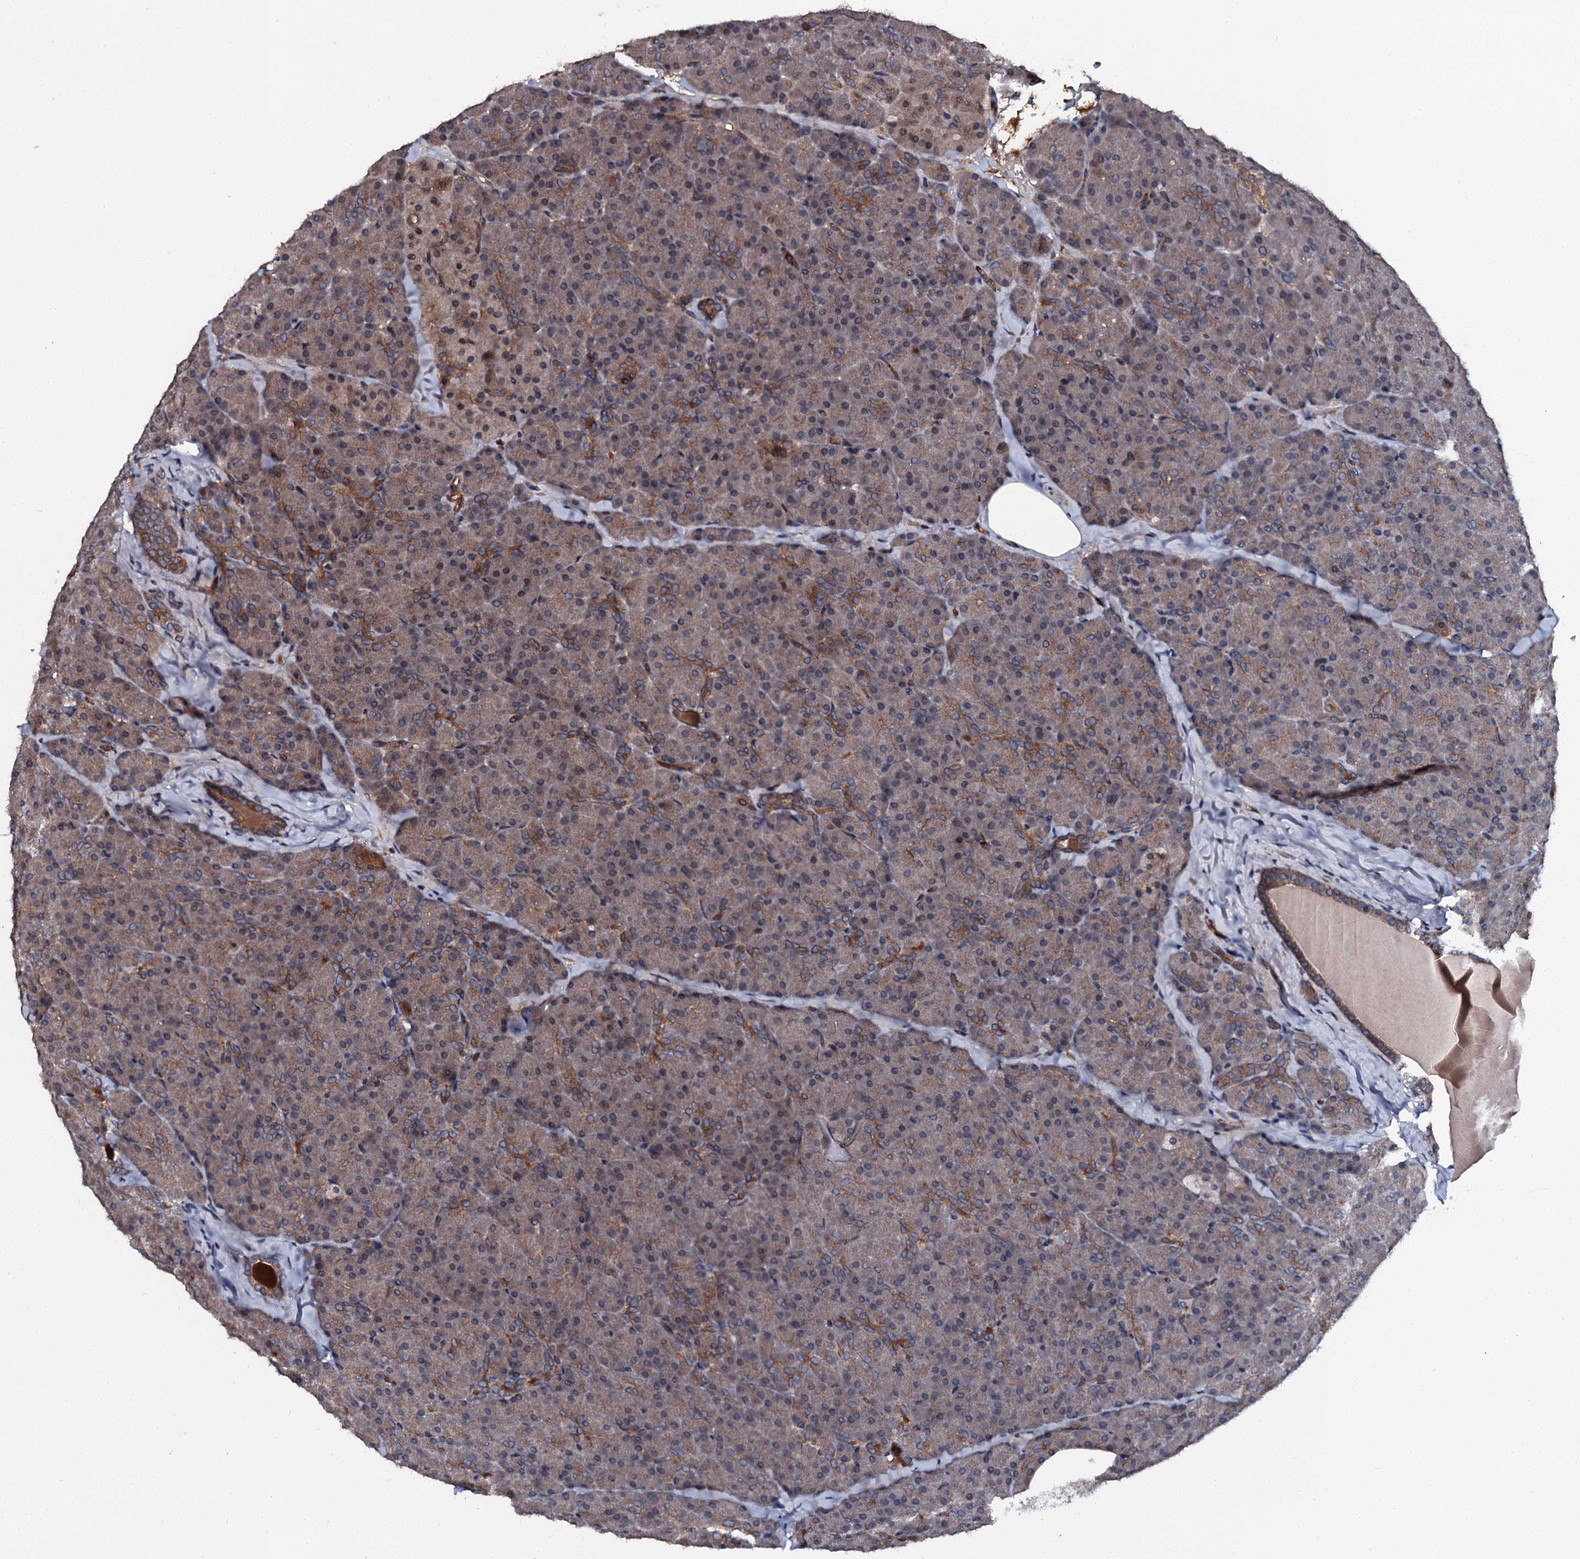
{"staining": {"intensity": "moderate", "quantity": "25%-75%", "location": "cytoplasmic/membranous"}, "tissue": "pancreas", "cell_type": "Exocrine glandular cells", "image_type": "normal", "snomed": [{"axis": "morphology", "description": "Normal tissue, NOS"}, {"axis": "topography", "description": "Pancreas"}], "caption": "Moderate cytoplasmic/membranous protein staining is appreciated in approximately 25%-75% of exocrine glandular cells in pancreas. (Stains: DAB in brown, nuclei in blue, Microscopy: brightfield microscopy at high magnification).", "gene": "N4BP1", "patient": {"sex": "male", "age": 36}}